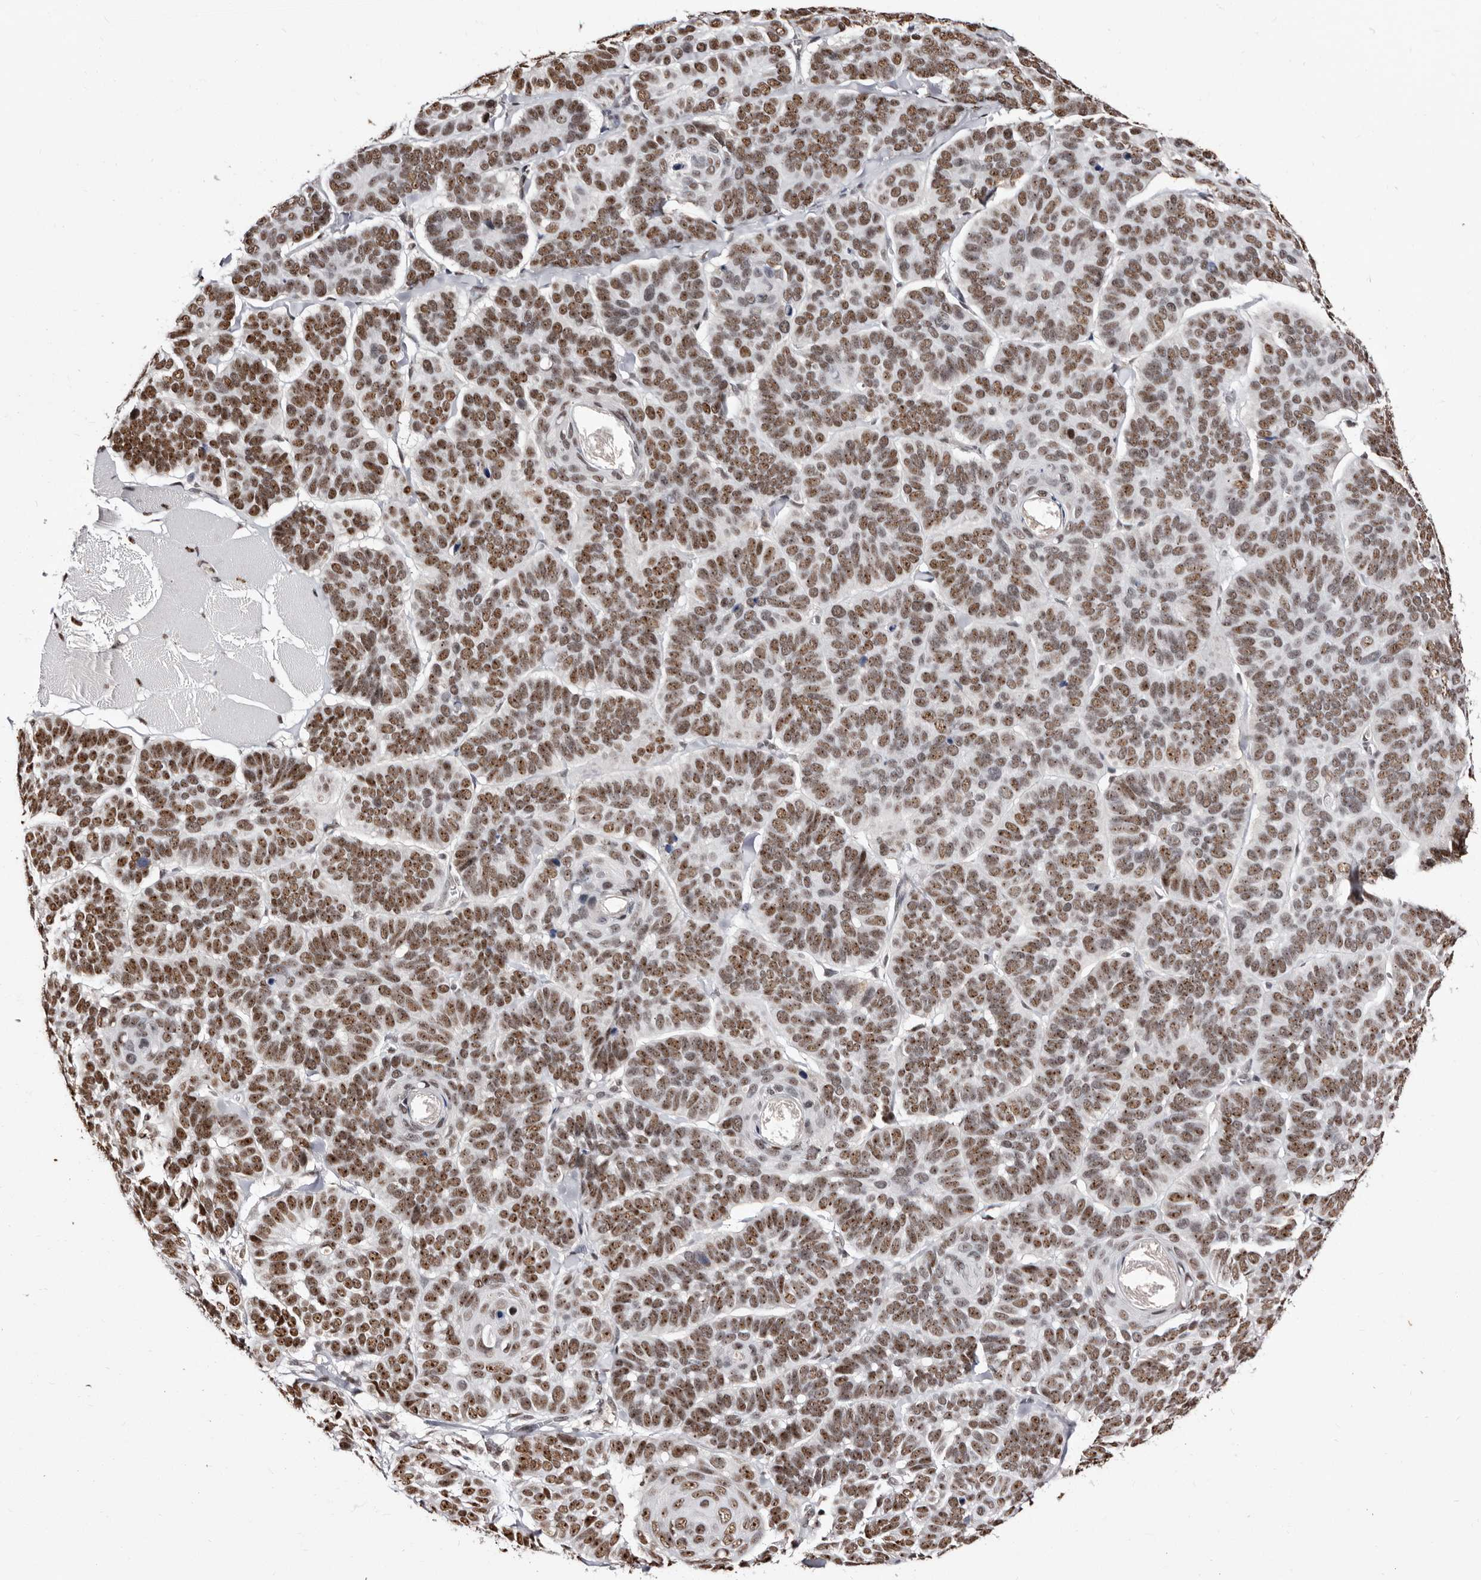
{"staining": {"intensity": "moderate", "quantity": ">75%", "location": "nuclear"}, "tissue": "skin cancer", "cell_type": "Tumor cells", "image_type": "cancer", "snomed": [{"axis": "morphology", "description": "Basal cell carcinoma"}, {"axis": "topography", "description": "Skin"}], "caption": "Immunohistochemistry histopathology image of neoplastic tissue: skin basal cell carcinoma stained using immunohistochemistry (IHC) reveals medium levels of moderate protein expression localized specifically in the nuclear of tumor cells, appearing as a nuclear brown color.", "gene": "ANAPC11", "patient": {"sex": "male", "age": 62}}